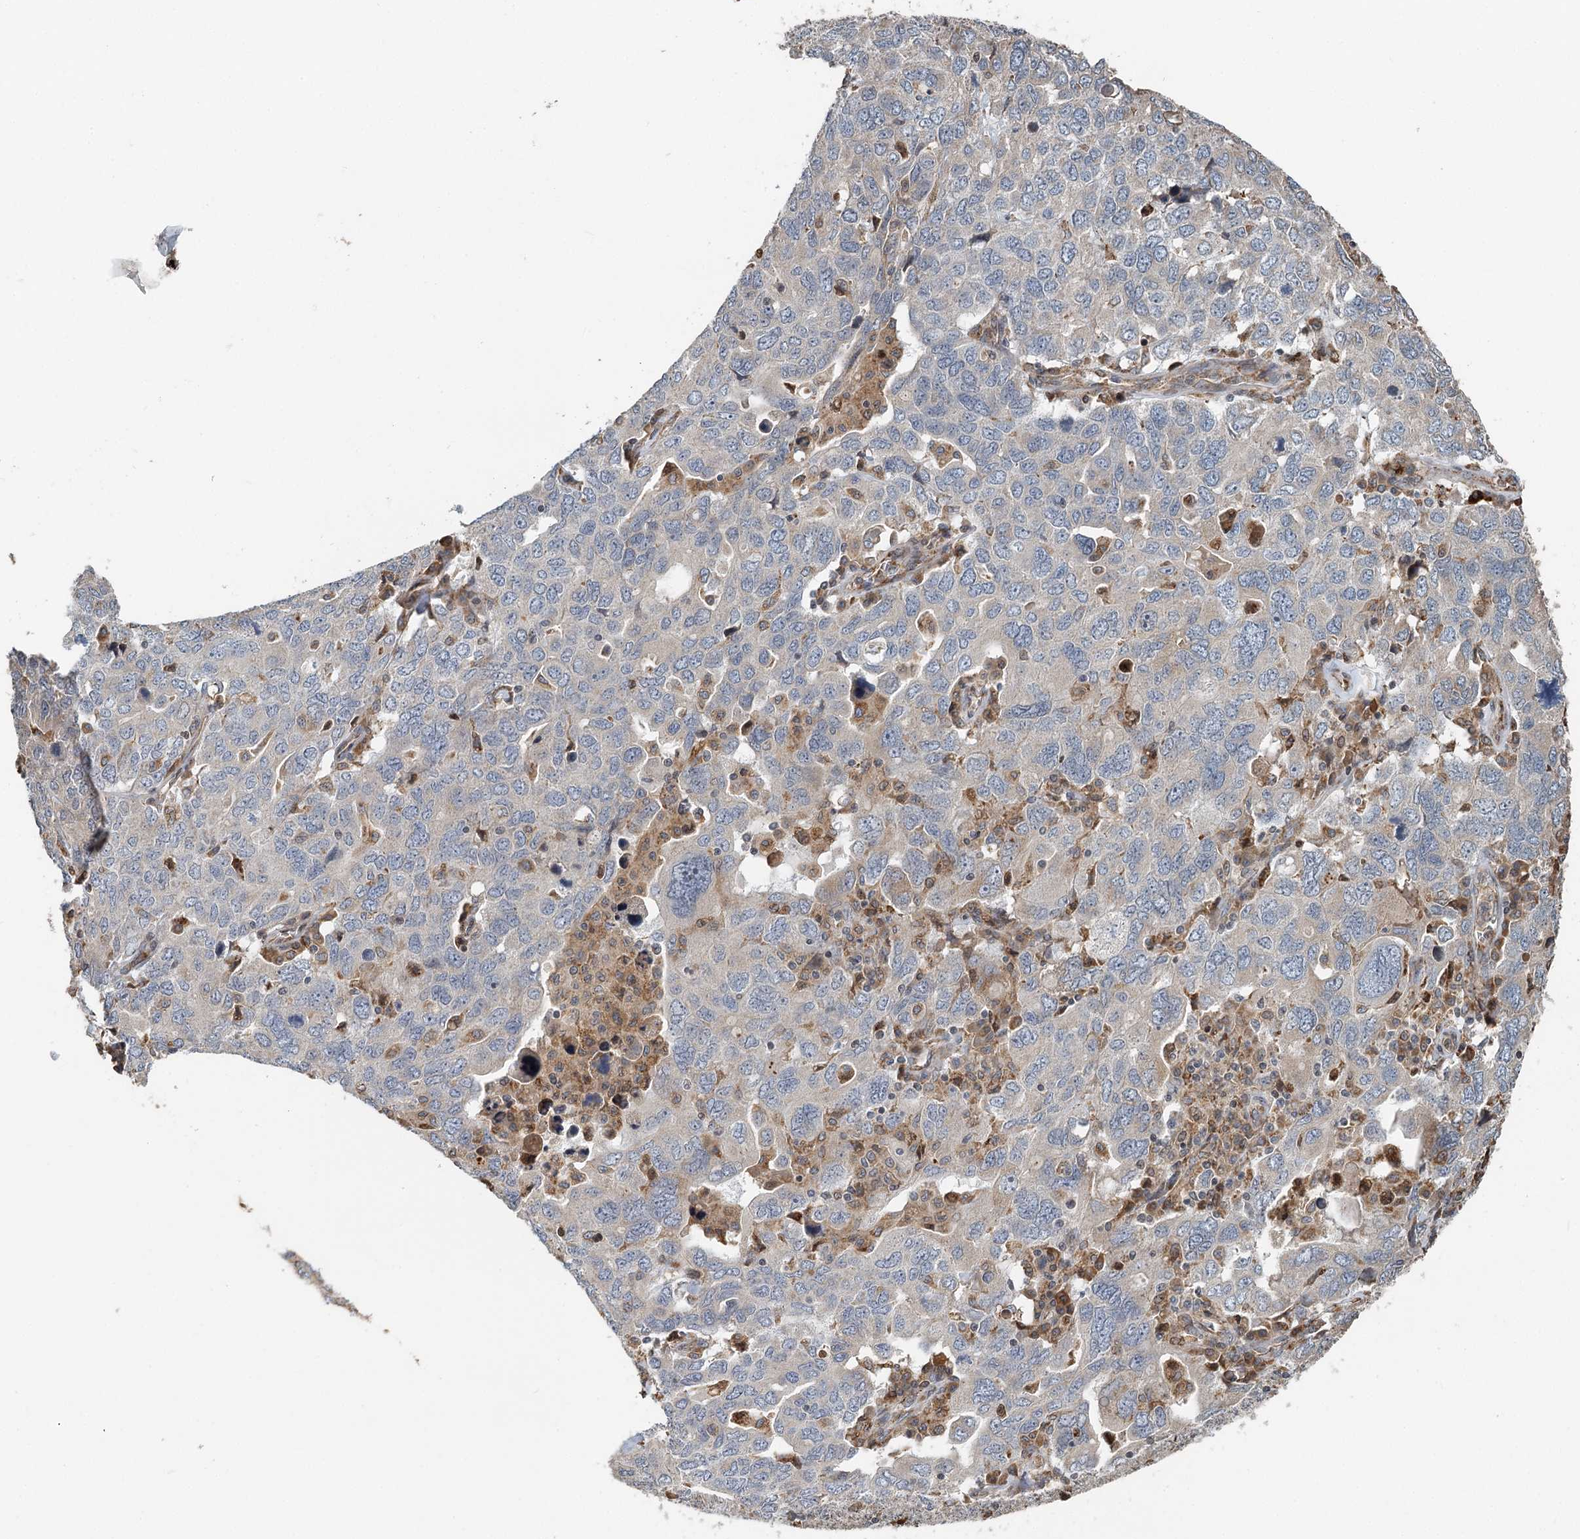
{"staining": {"intensity": "weak", "quantity": "<25%", "location": "cytoplasmic/membranous"}, "tissue": "ovarian cancer", "cell_type": "Tumor cells", "image_type": "cancer", "snomed": [{"axis": "morphology", "description": "Carcinoma, endometroid"}, {"axis": "topography", "description": "Ovary"}], "caption": "Ovarian cancer (endometroid carcinoma) was stained to show a protein in brown. There is no significant positivity in tumor cells.", "gene": "RNF111", "patient": {"sex": "female", "age": 62}}